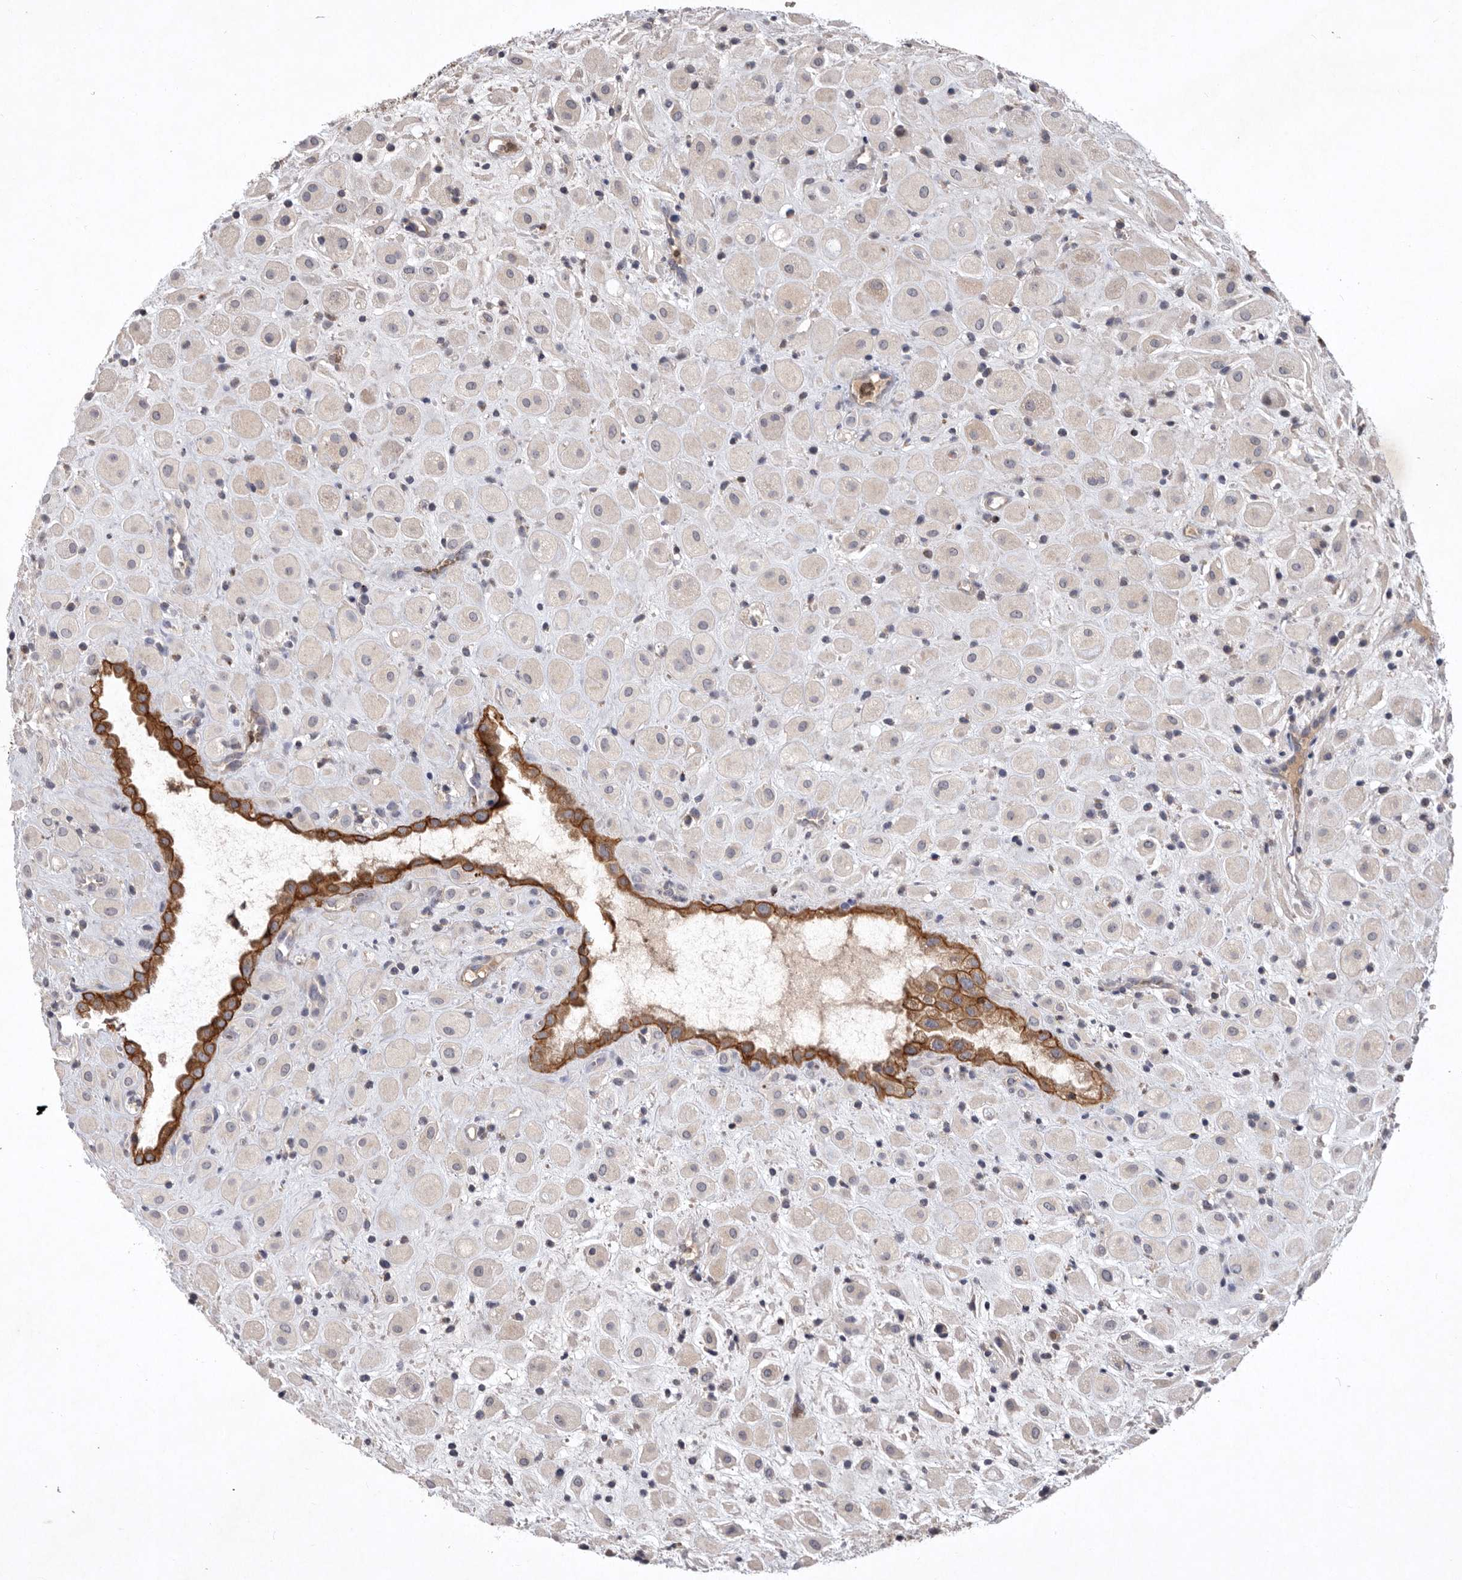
{"staining": {"intensity": "strong", "quantity": ">75%", "location": "cytoplasmic/membranous"}, "tissue": "placenta", "cell_type": "Decidual cells", "image_type": "normal", "snomed": [{"axis": "morphology", "description": "Normal tissue, NOS"}, {"axis": "topography", "description": "Placenta"}], "caption": "Immunohistochemistry image of benign placenta stained for a protein (brown), which displays high levels of strong cytoplasmic/membranous staining in about >75% of decidual cells.", "gene": "TNFSF14", "patient": {"sex": "female", "age": 35}}